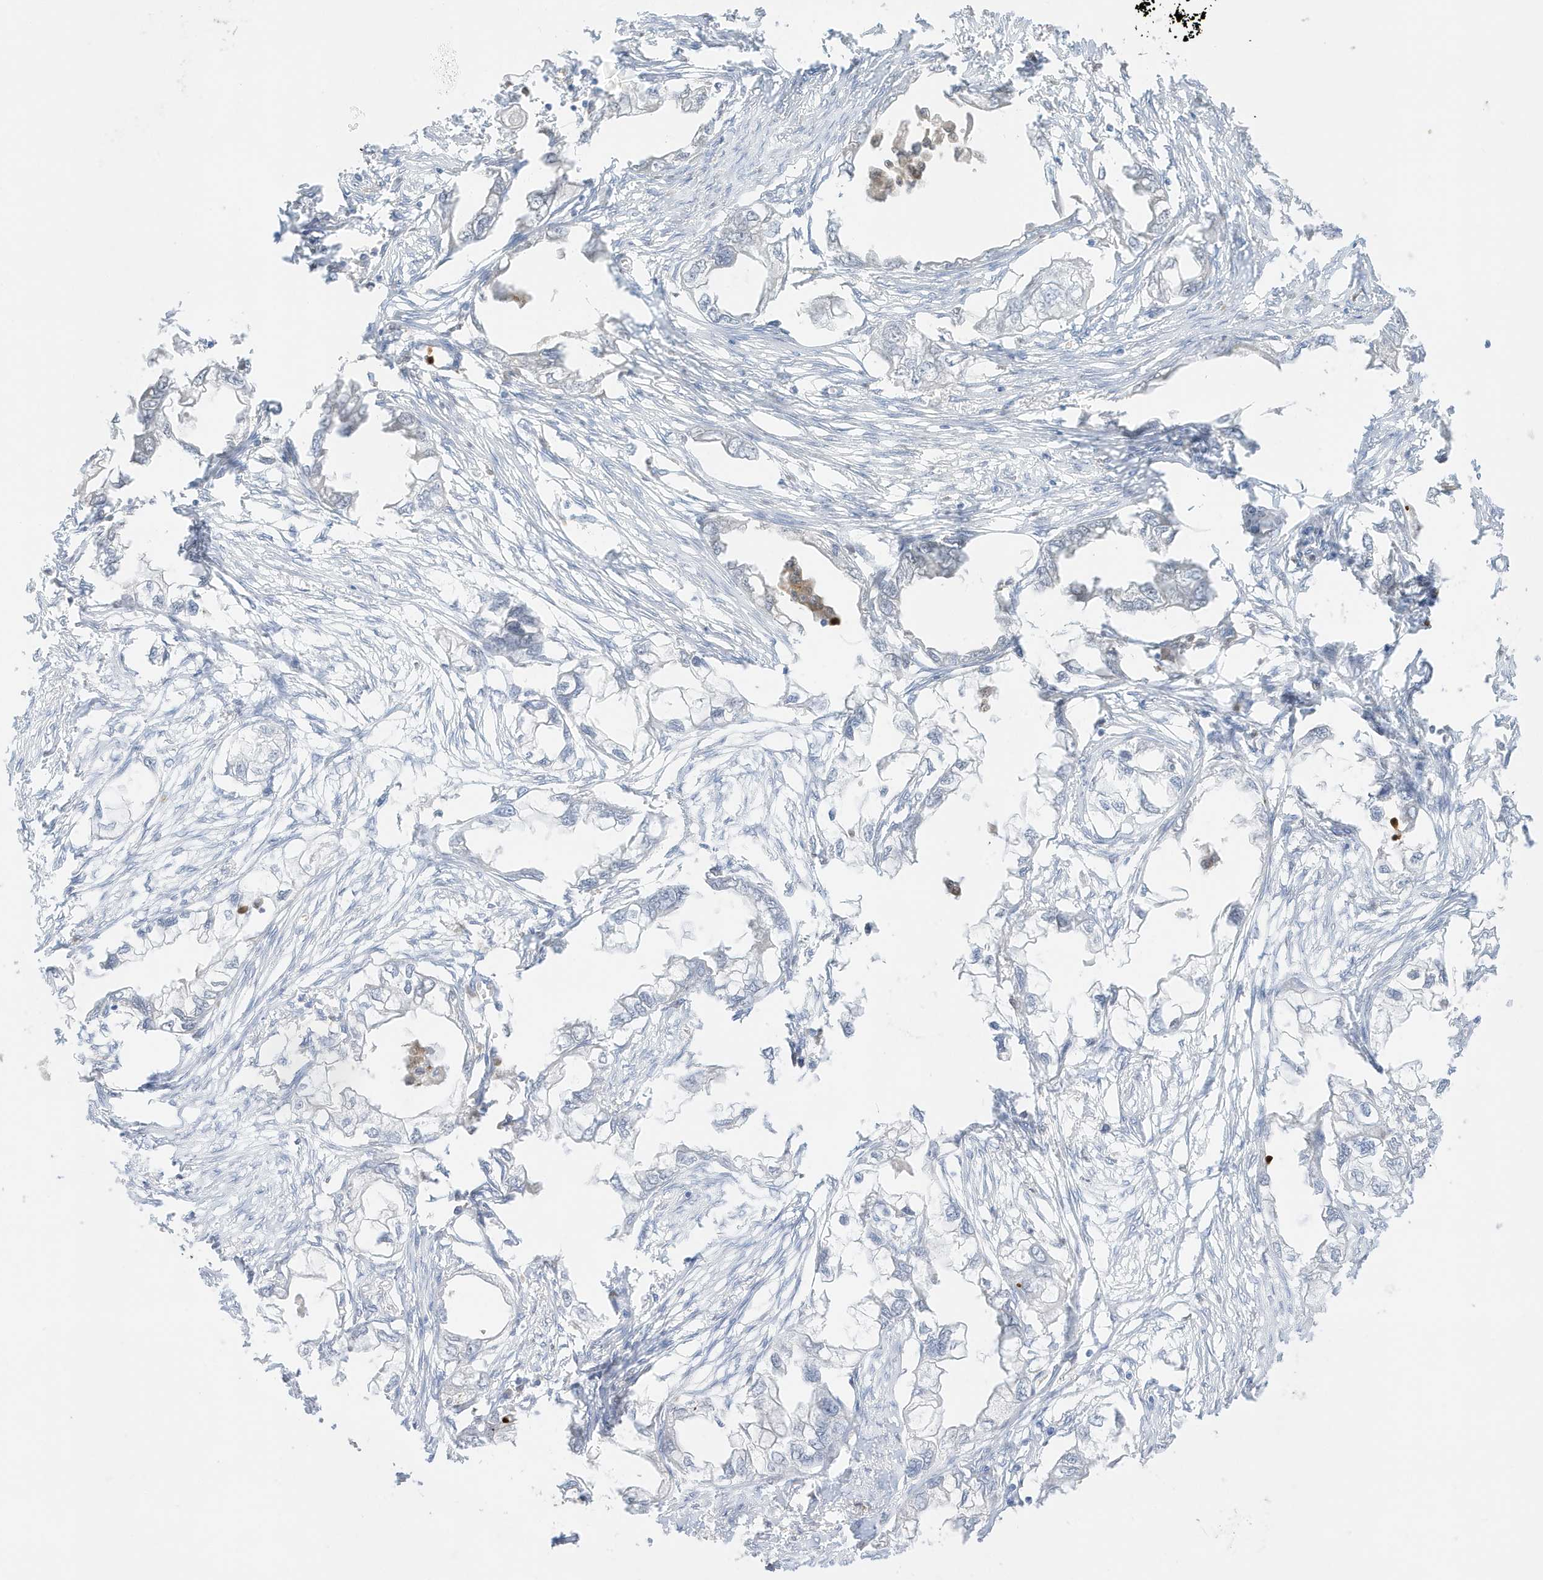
{"staining": {"intensity": "negative", "quantity": "none", "location": "none"}, "tissue": "endometrial cancer", "cell_type": "Tumor cells", "image_type": "cancer", "snomed": [{"axis": "morphology", "description": "Adenocarcinoma, NOS"}, {"axis": "morphology", "description": "Adenocarcinoma, metastatic, NOS"}, {"axis": "topography", "description": "Adipose tissue"}, {"axis": "topography", "description": "Endometrium"}], "caption": "Immunohistochemistry (IHC) of human endometrial cancer displays no expression in tumor cells.", "gene": "GCA", "patient": {"sex": "female", "age": 67}}